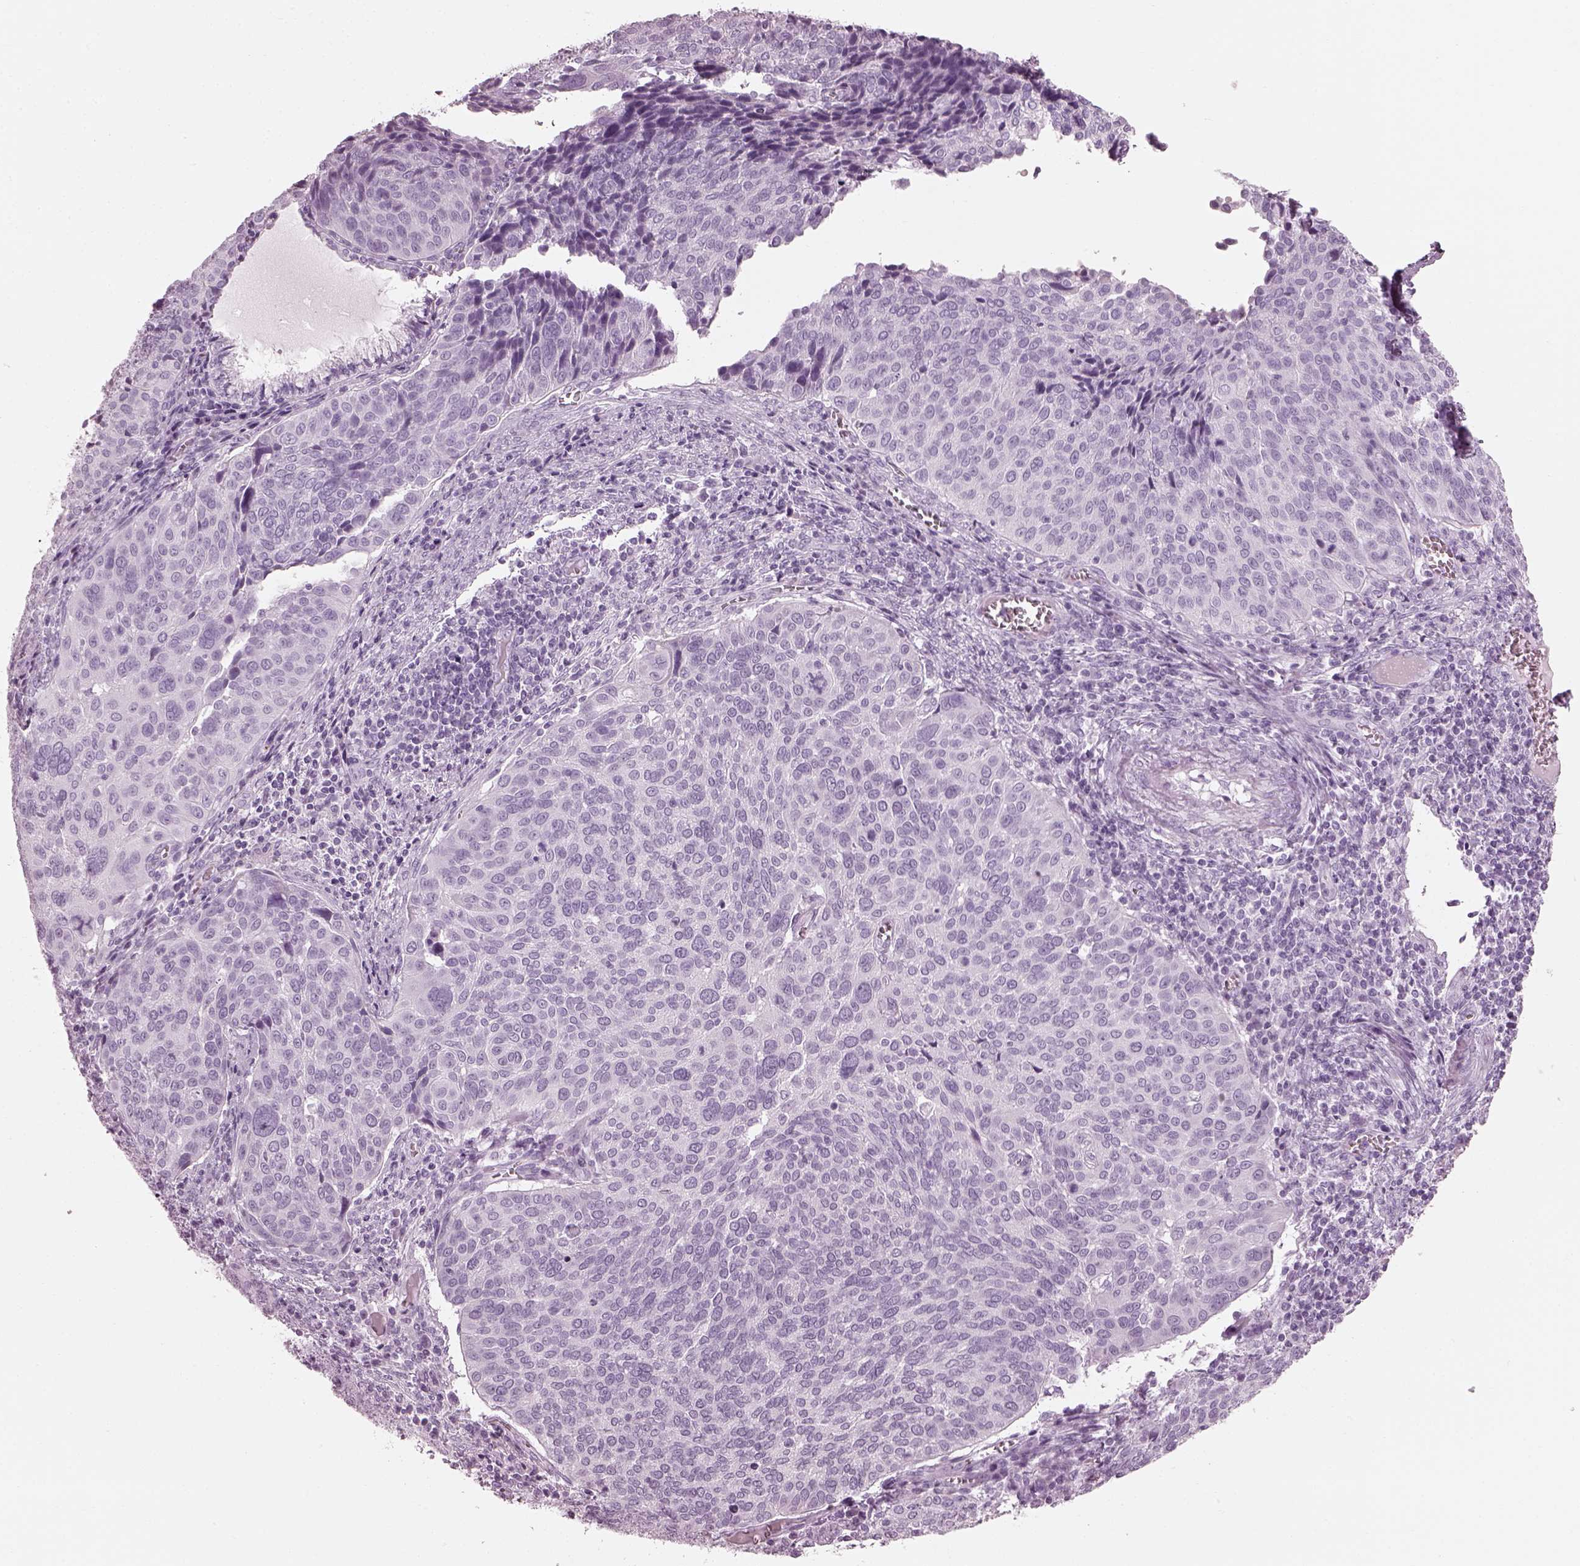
{"staining": {"intensity": "negative", "quantity": "none", "location": "none"}, "tissue": "cervical cancer", "cell_type": "Tumor cells", "image_type": "cancer", "snomed": [{"axis": "morphology", "description": "Squamous cell carcinoma, NOS"}, {"axis": "topography", "description": "Cervix"}], "caption": "Immunohistochemistry photomicrograph of cervical cancer (squamous cell carcinoma) stained for a protein (brown), which shows no staining in tumor cells.", "gene": "TCHHL1", "patient": {"sex": "female", "age": 39}}